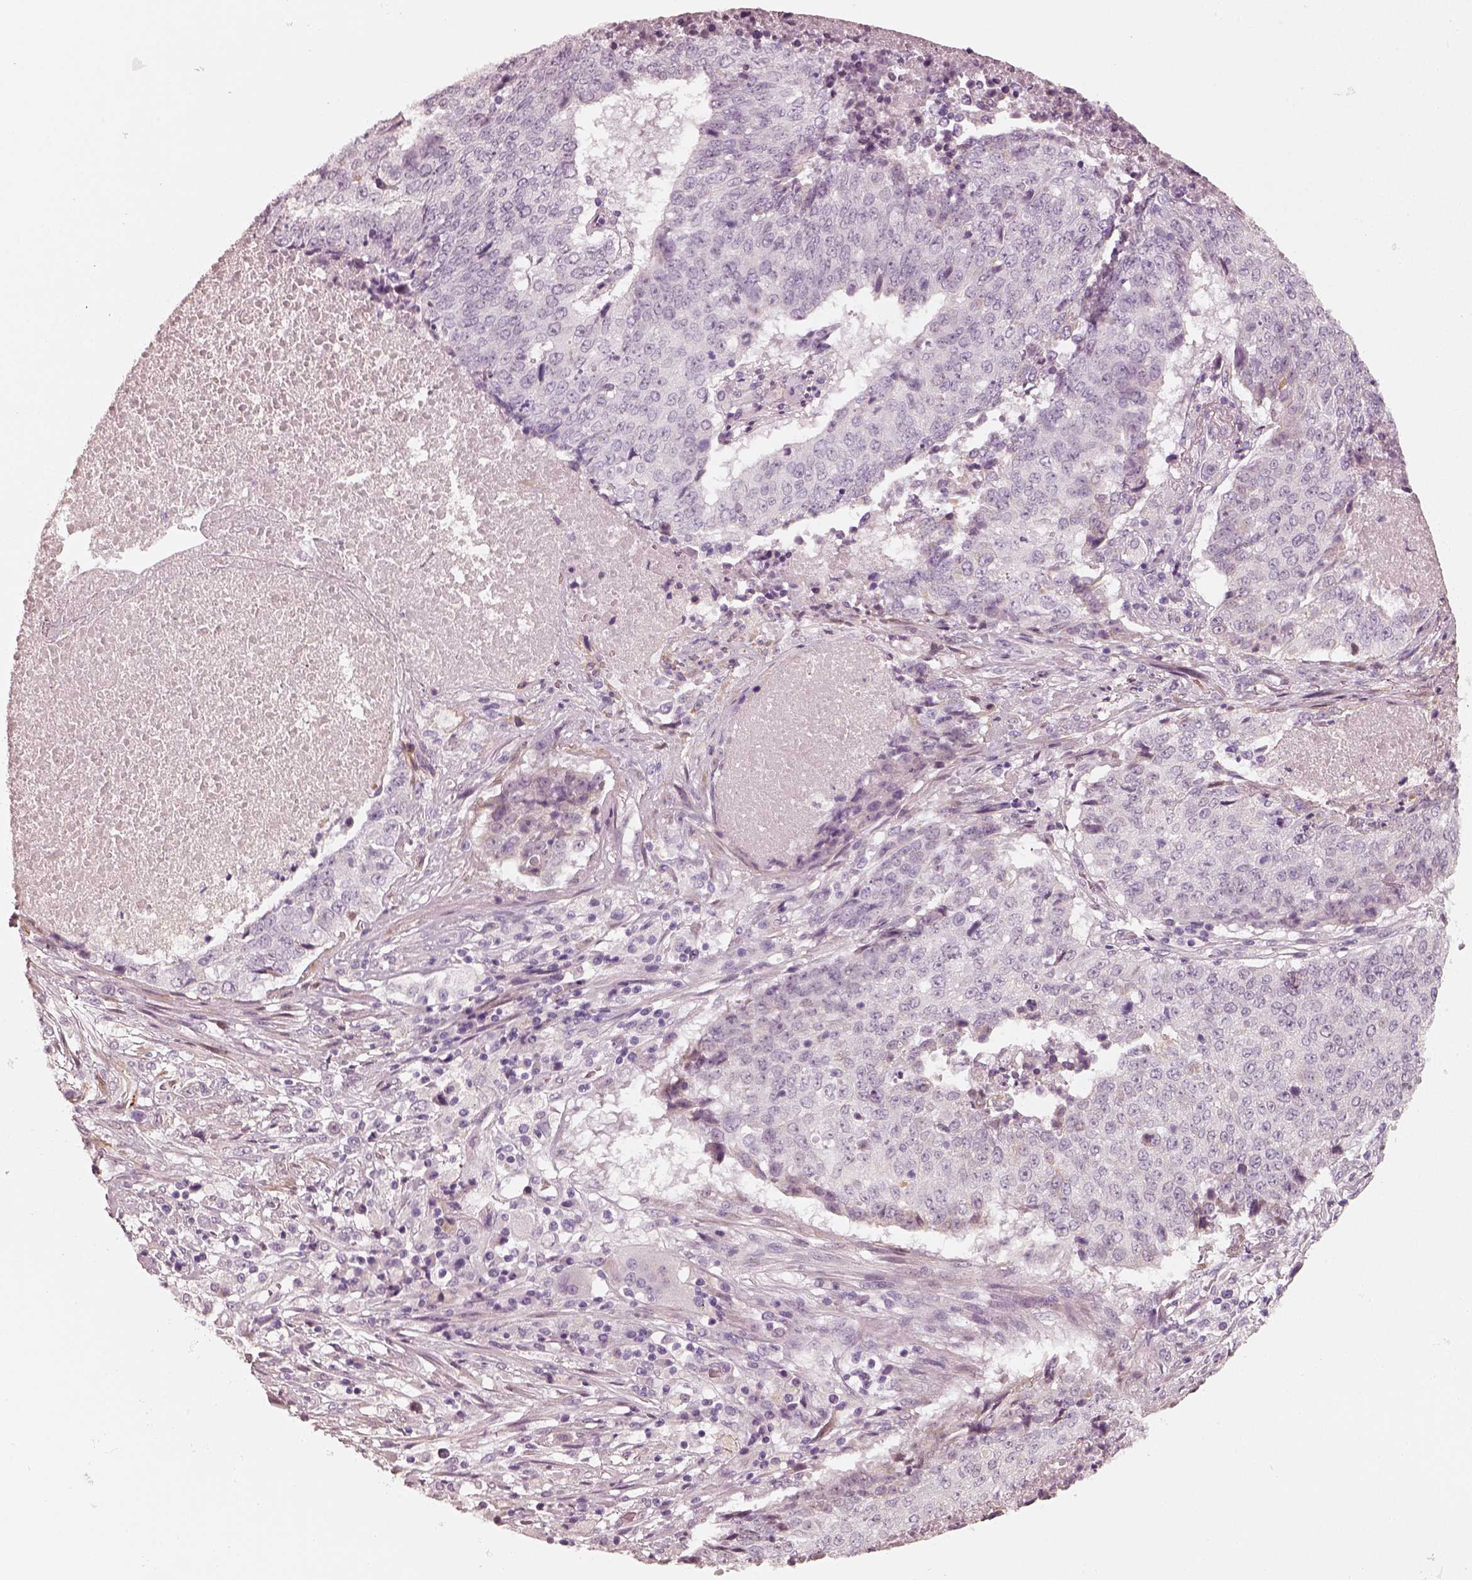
{"staining": {"intensity": "negative", "quantity": "none", "location": "none"}, "tissue": "lung cancer", "cell_type": "Tumor cells", "image_type": "cancer", "snomed": [{"axis": "morphology", "description": "Normal tissue, NOS"}, {"axis": "morphology", "description": "Squamous cell carcinoma, NOS"}, {"axis": "topography", "description": "Bronchus"}, {"axis": "topography", "description": "Lung"}], "caption": "High magnification brightfield microscopy of lung cancer (squamous cell carcinoma) stained with DAB (3,3'-diaminobenzidine) (brown) and counterstained with hematoxylin (blue): tumor cells show no significant positivity.", "gene": "RS1", "patient": {"sex": "male", "age": 64}}